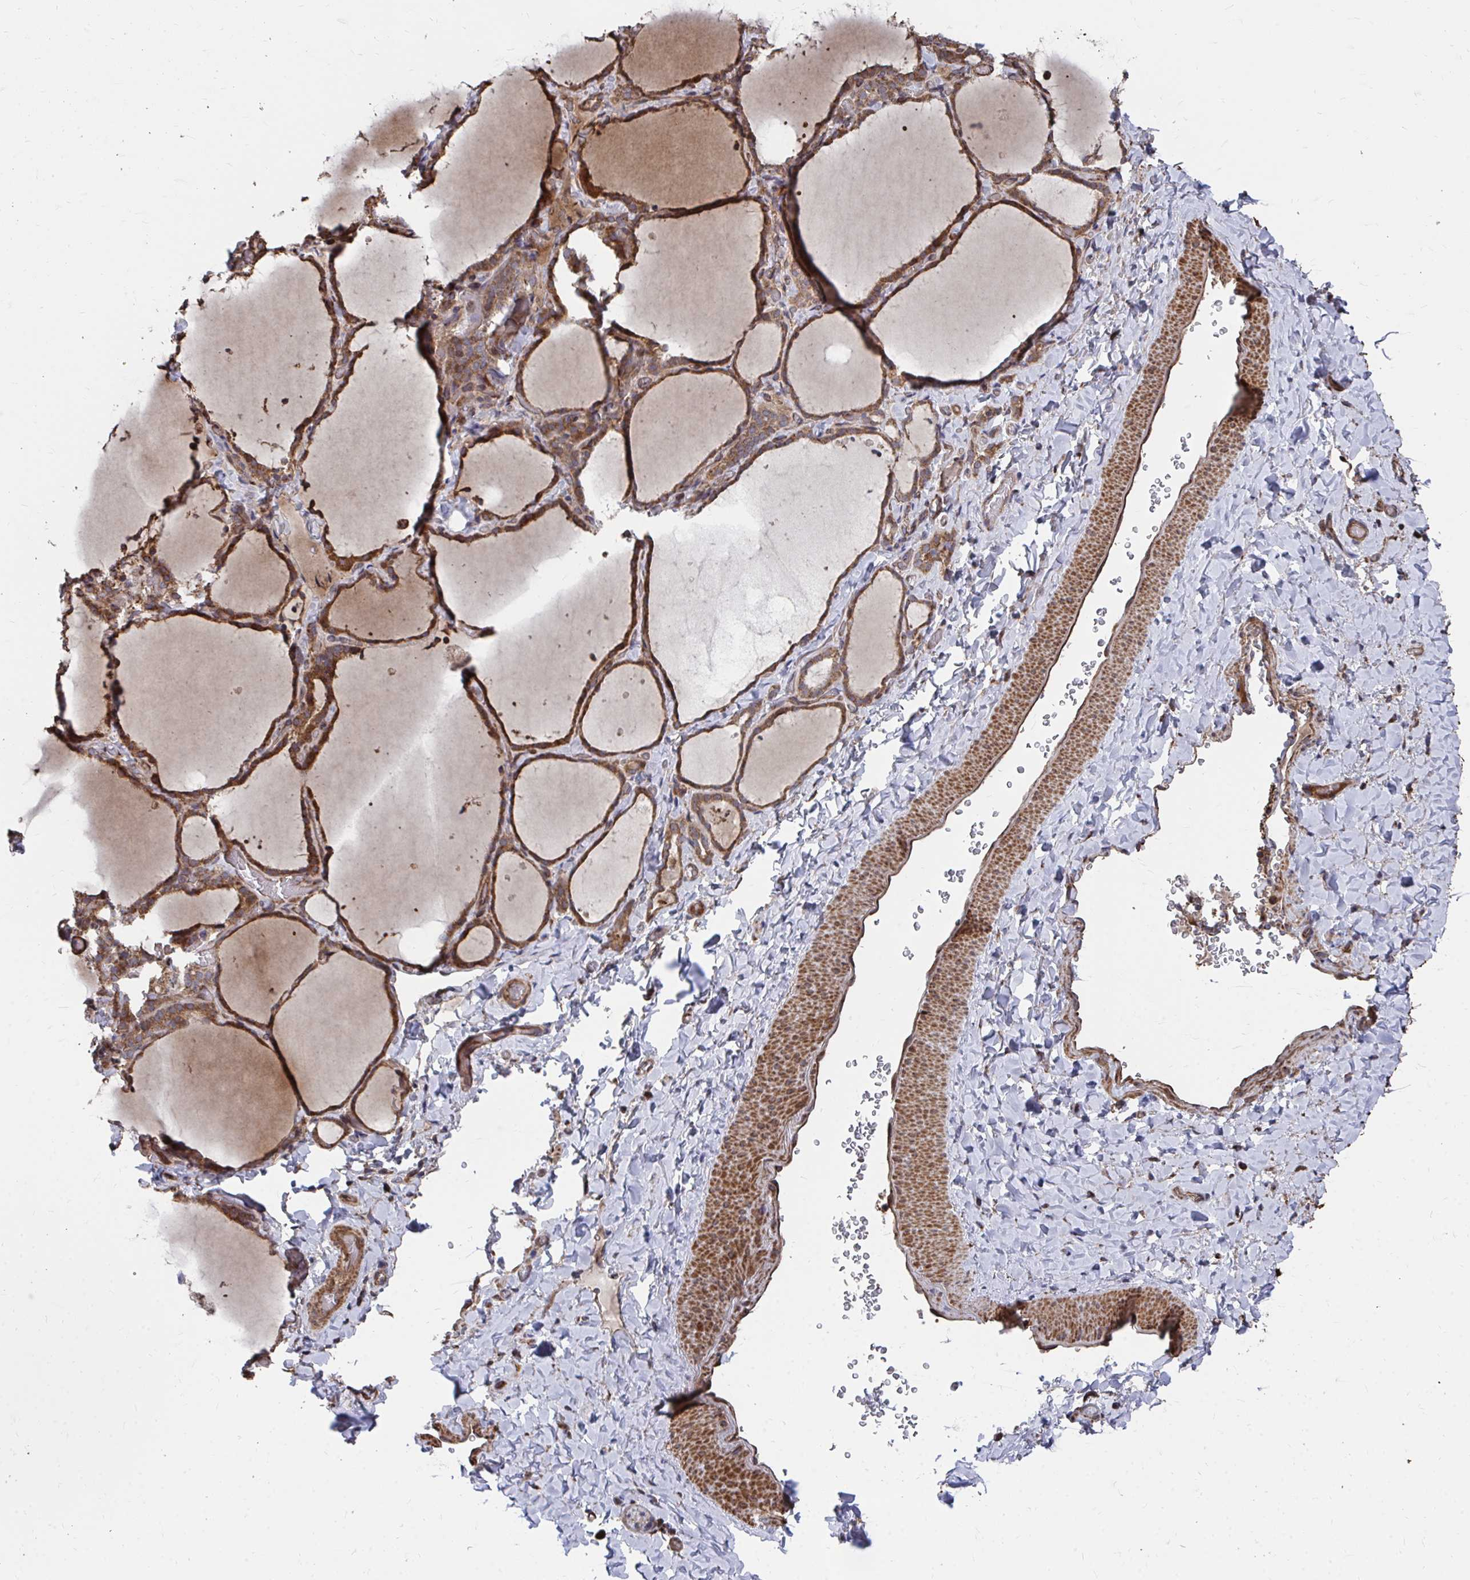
{"staining": {"intensity": "moderate", "quantity": ">75%", "location": "cytoplasmic/membranous"}, "tissue": "thyroid gland", "cell_type": "Glandular cells", "image_type": "normal", "snomed": [{"axis": "morphology", "description": "Normal tissue, NOS"}, {"axis": "topography", "description": "Thyroid gland"}], "caption": "DAB (3,3'-diaminobenzidine) immunohistochemical staining of benign thyroid gland displays moderate cytoplasmic/membranous protein expression in approximately >75% of glandular cells.", "gene": "FAM89A", "patient": {"sex": "female", "age": 22}}